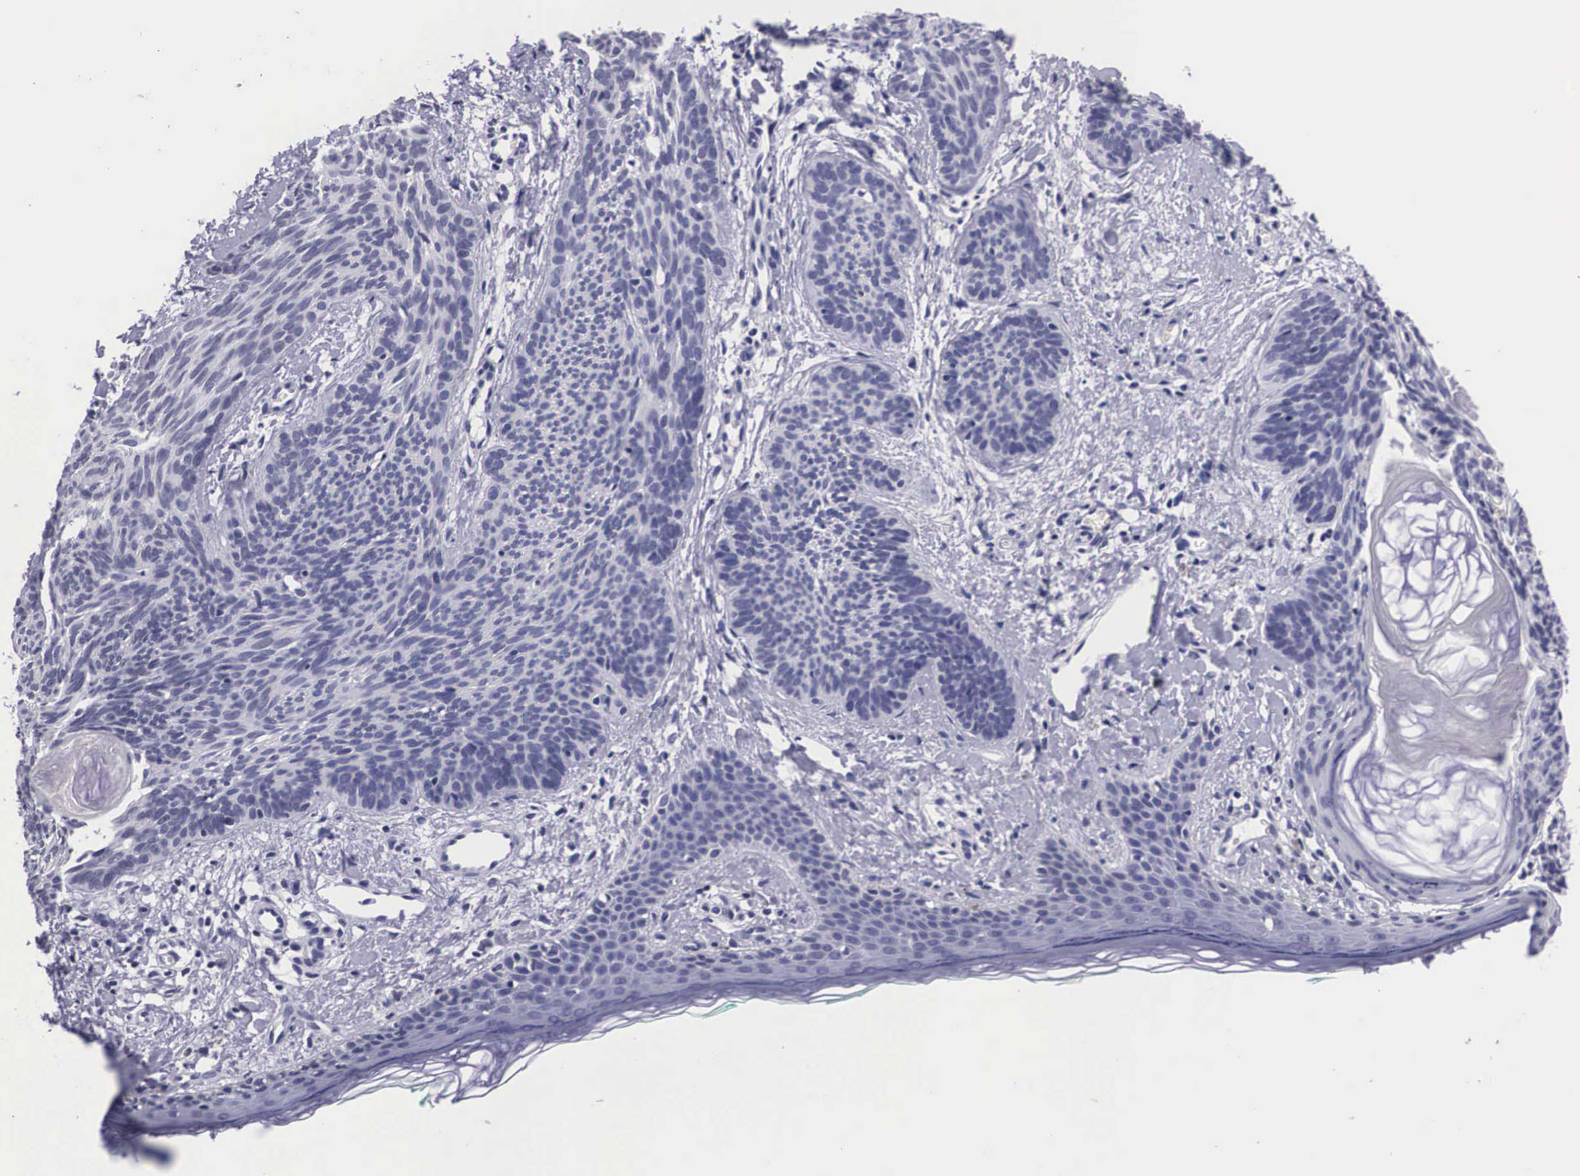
{"staining": {"intensity": "negative", "quantity": "none", "location": "none"}, "tissue": "skin cancer", "cell_type": "Tumor cells", "image_type": "cancer", "snomed": [{"axis": "morphology", "description": "Basal cell carcinoma"}, {"axis": "topography", "description": "Skin"}], "caption": "Immunohistochemical staining of skin cancer displays no significant positivity in tumor cells.", "gene": "C22orf31", "patient": {"sex": "female", "age": 81}}